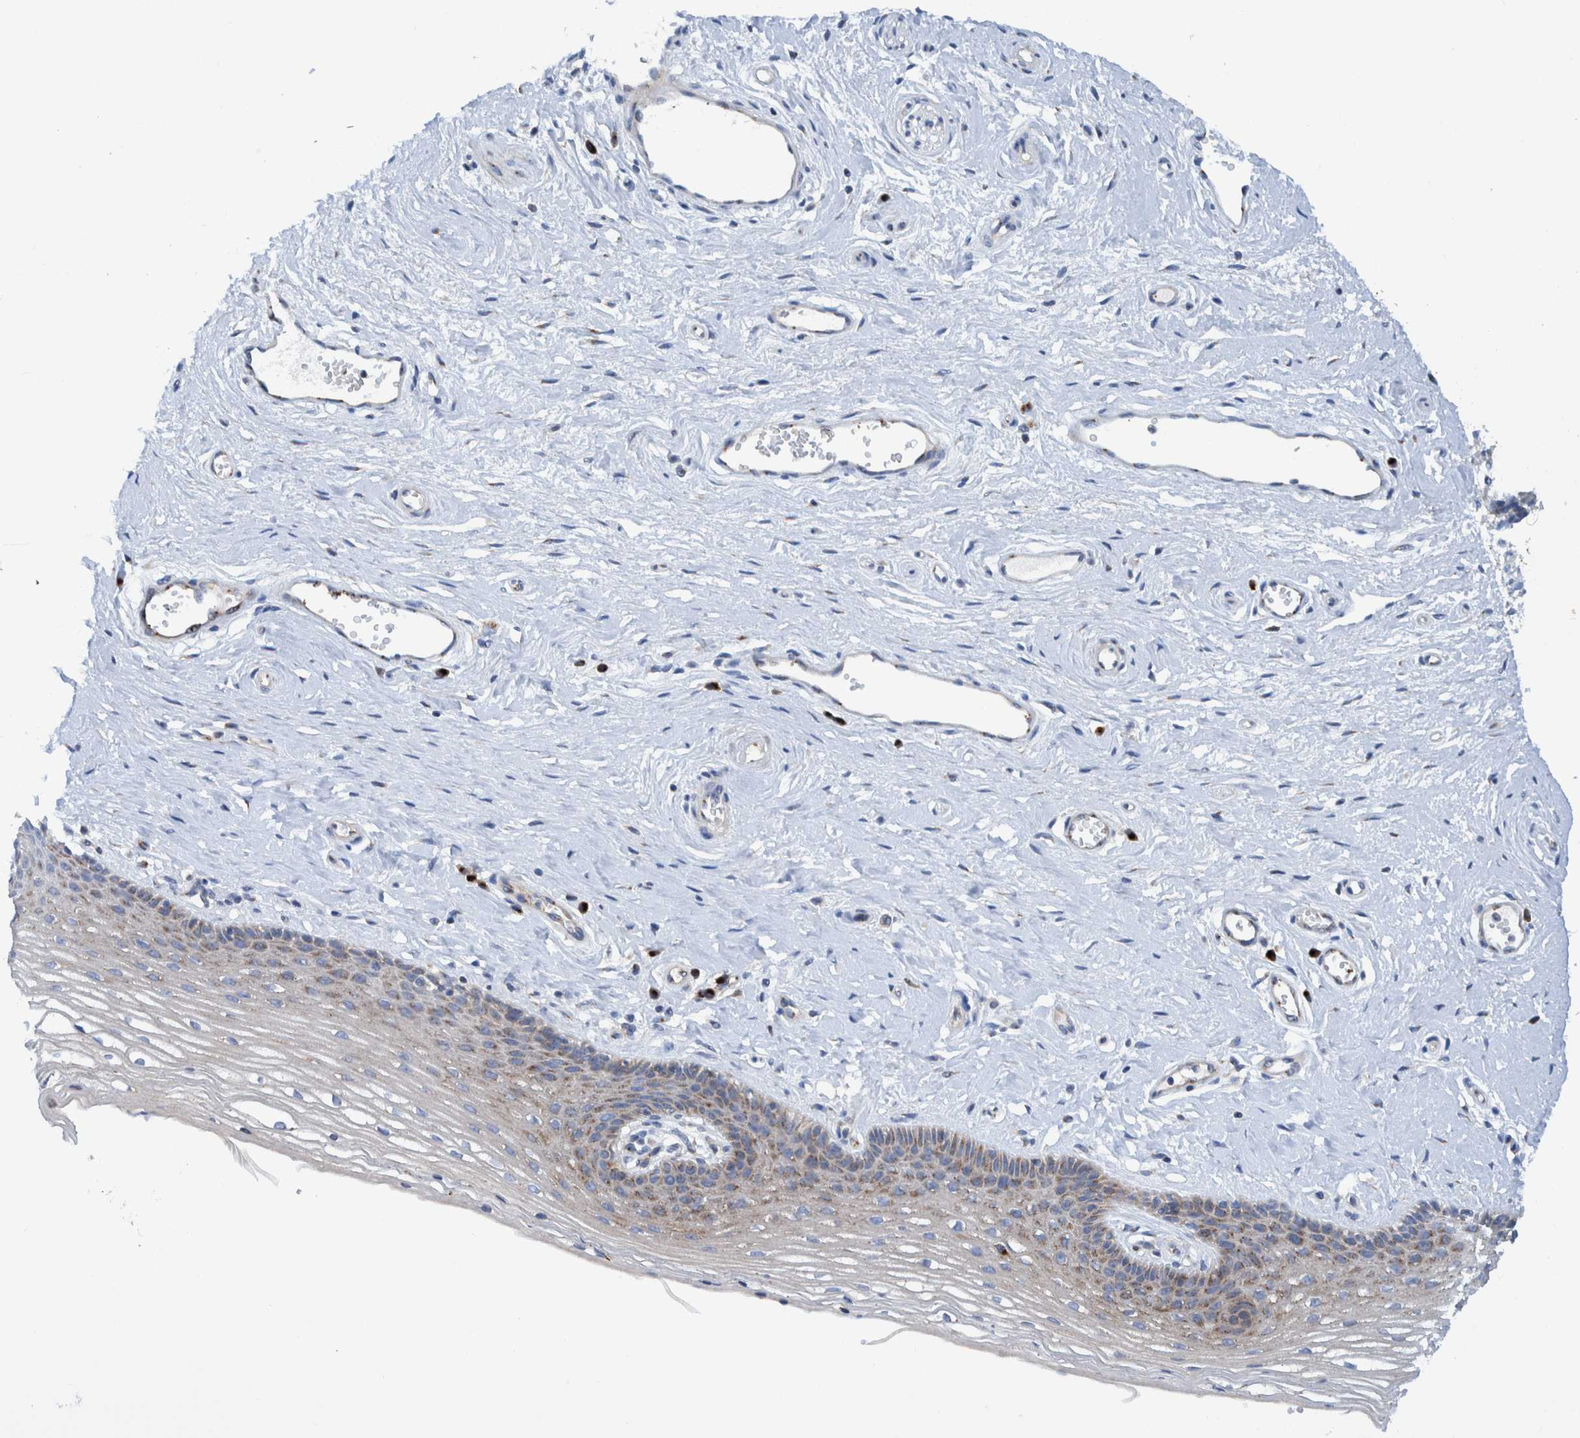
{"staining": {"intensity": "weak", "quantity": "<25%", "location": "cytoplasmic/membranous"}, "tissue": "vagina", "cell_type": "Squamous epithelial cells", "image_type": "normal", "snomed": [{"axis": "morphology", "description": "Normal tissue, NOS"}, {"axis": "topography", "description": "Vagina"}], "caption": "Immunohistochemistry image of normal human vagina stained for a protein (brown), which exhibits no expression in squamous epithelial cells.", "gene": "TRIM58", "patient": {"sex": "female", "age": 46}}